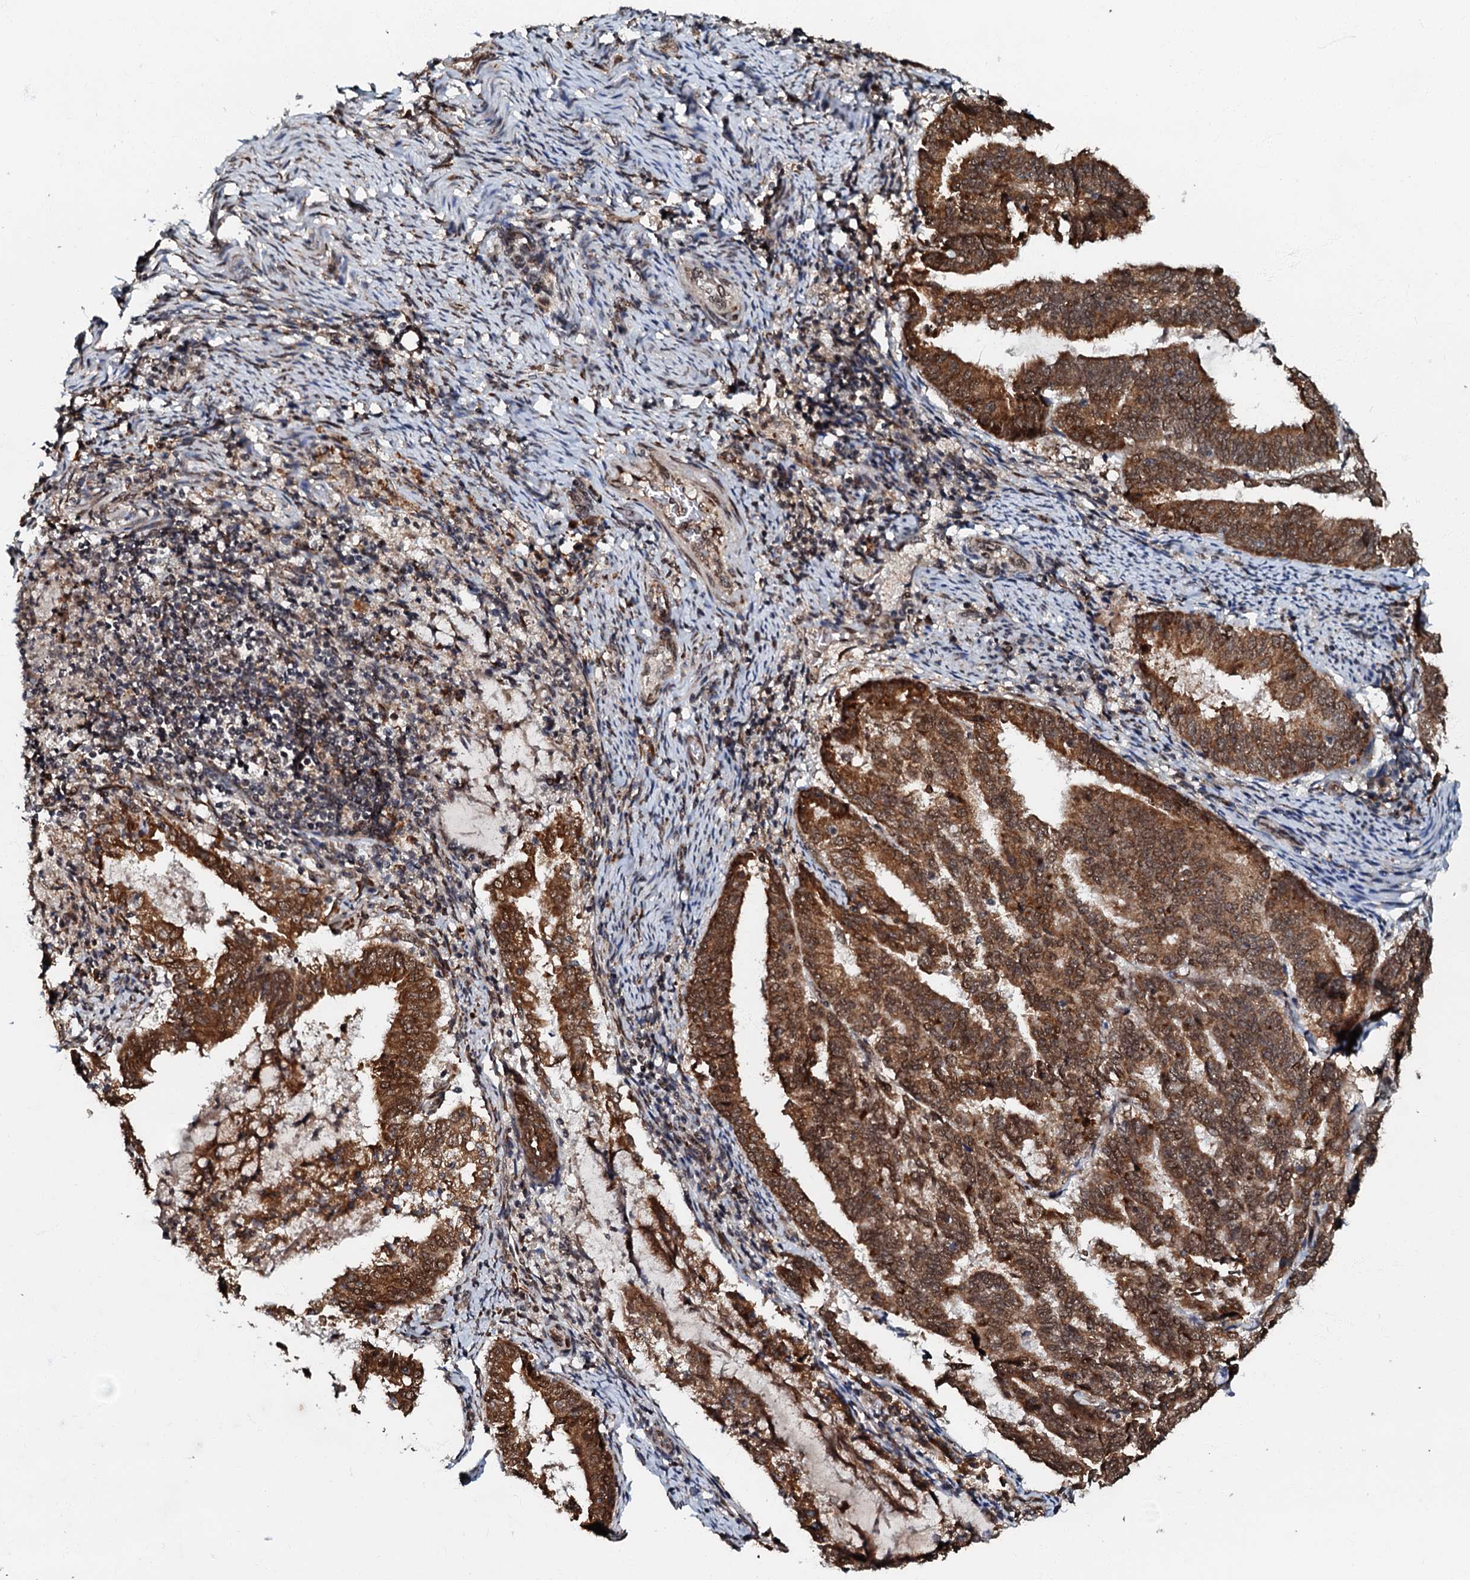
{"staining": {"intensity": "strong", "quantity": ">75%", "location": "cytoplasmic/membranous,nuclear"}, "tissue": "endometrial cancer", "cell_type": "Tumor cells", "image_type": "cancer", "snomed": [{"axis": "morphology", "description": "Adenocarcinoma, NOS"}, {"axis": "topography", "description": "Endometrium"}], "caption": "Human endometrial adenocarcinoma stained with a brown dye displays strong cytoplasmic/membranous and nuclear positive expression in approximately >75% of tumor cells.", "gene": "C18orf32", "patient": {"sex": "female", "age": 80}}